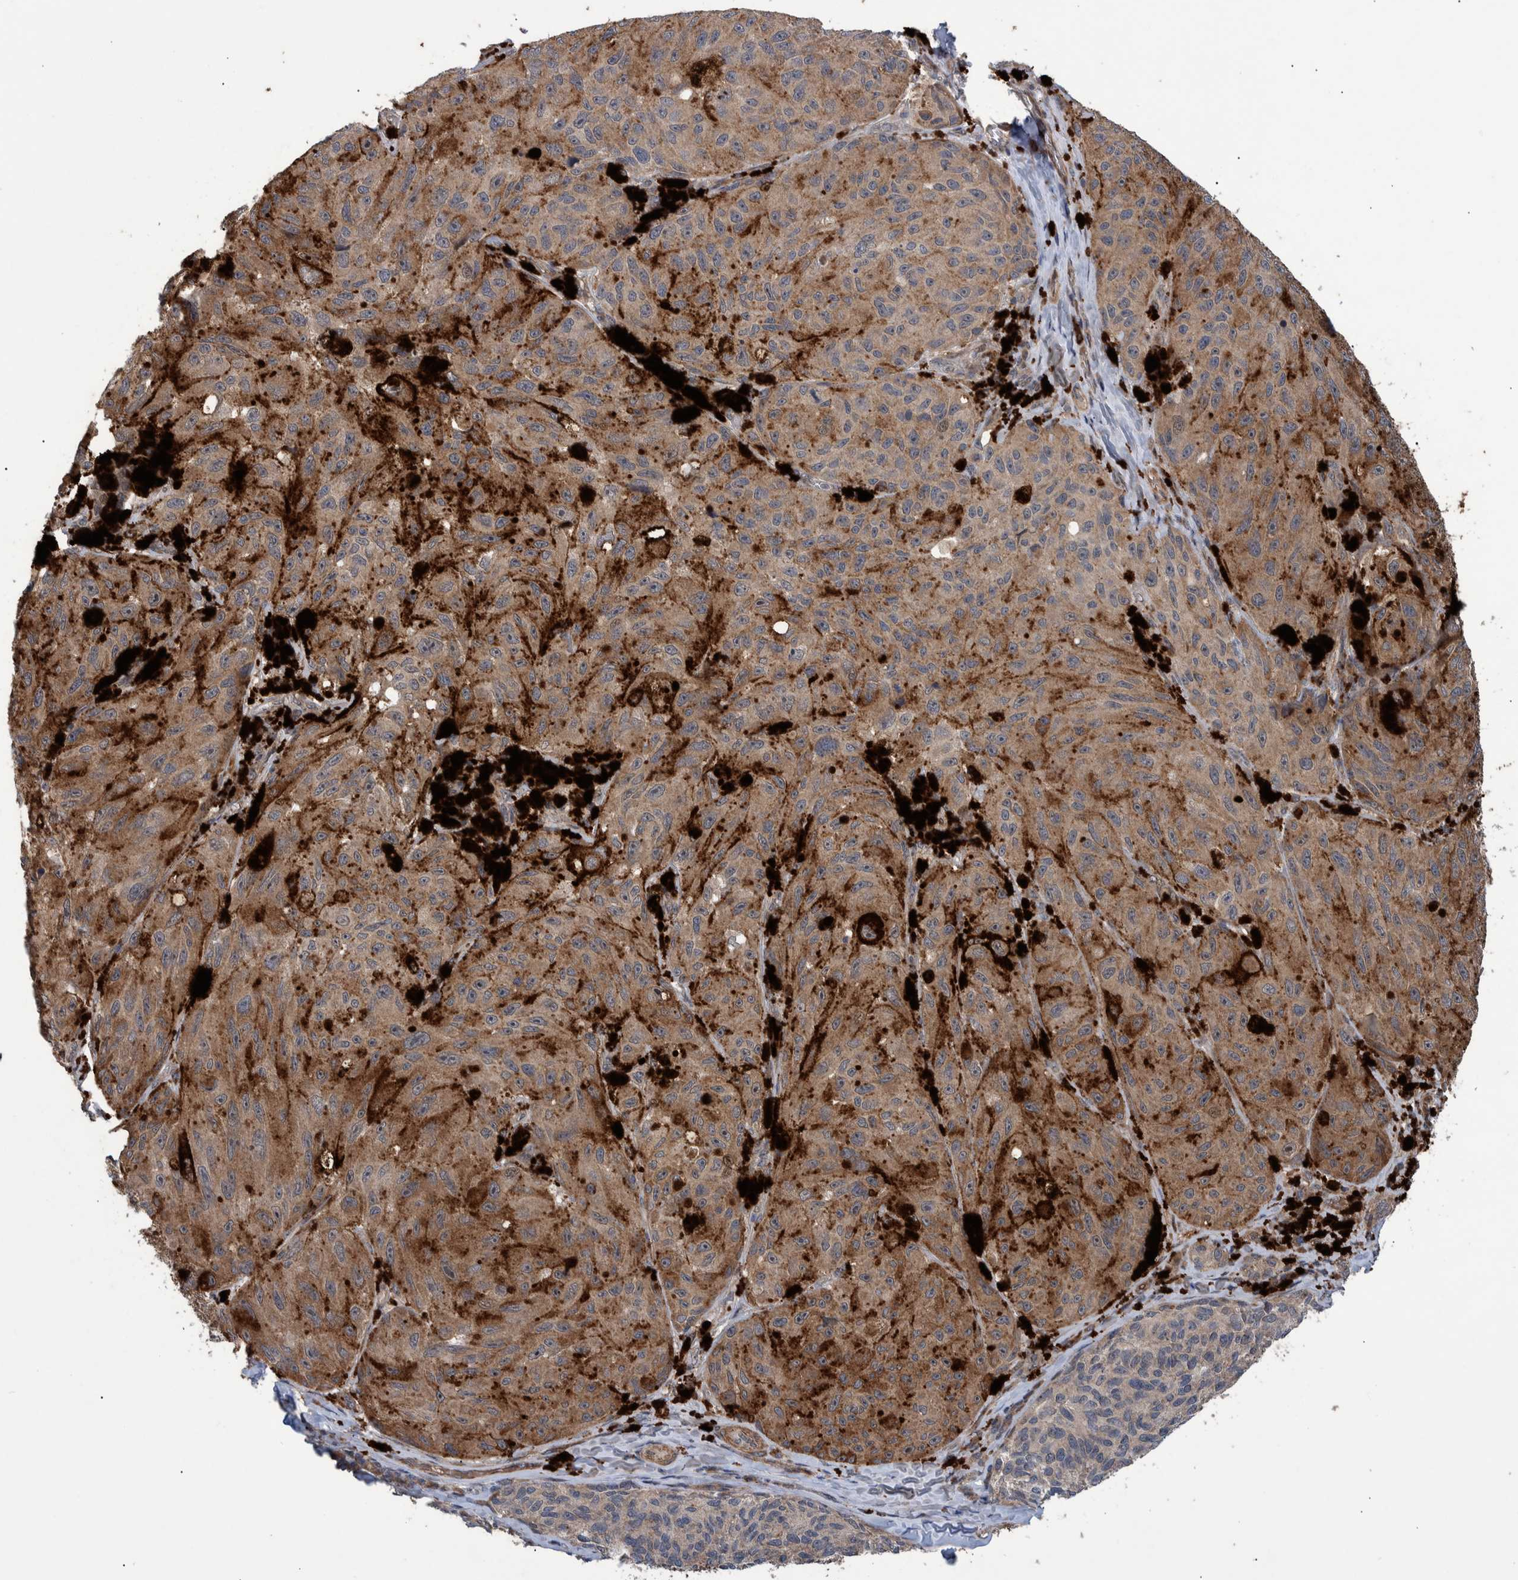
{"staining": {"intensity": "moderate", "quantity": "25%-75%", "location": "cytoplasmic/membranous"}, "tissue": "melanoma", "cell_type": "Tumor cells", "image_type": "cancer", "snomed": [{"axis": "morphology", "description": "Malignant melanoma, NOS"}, {"axis": "topography", "description": "Skin"}], "caption": "Protein staining of malignant melanoma tissue displays moderate cytoplasmic/membranous positivity in about 25%-75% of tumor cells.", "gene": "B3GNTL1", "patient": {"sex": "female", "age": 73}}